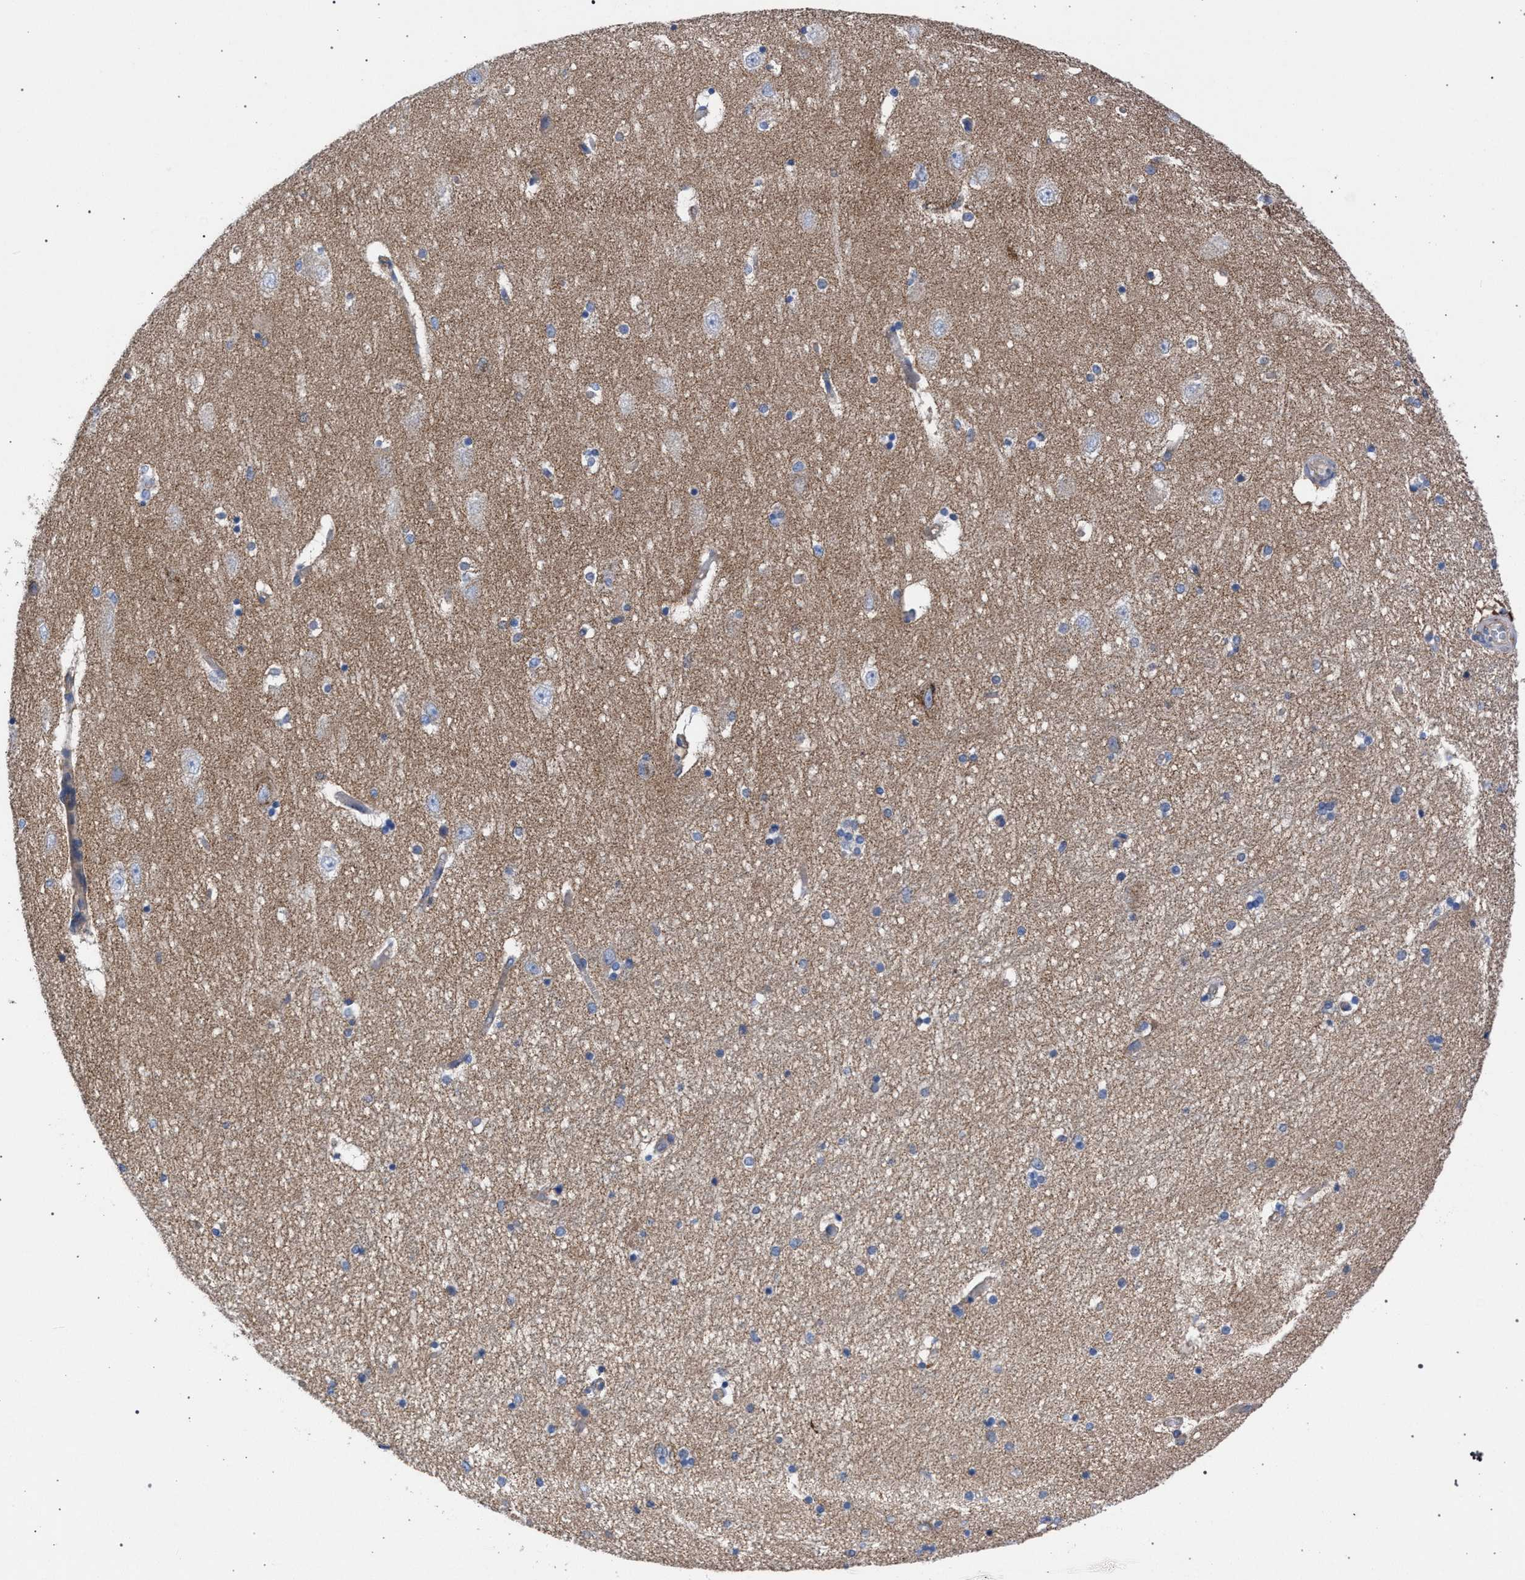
{"staining": {"intensity": "weak", "quantity": "<25%", "location": "cytoplasmic/membranous"}, "tissue": "hippocampus", "cell_type": "Glial cells", "image_type": "normal", "snomed": [{"axis": "morphology", "description": "Normal tissue, NOS"}, {"axis": "topography", "description": "Hippocampus"}], "caption": "Normal hippocampus was stained to show a protein in brown. There is no significant expression in glial cells. (DAB (3,3'-diaminobenzidine) immunohistochemistry visualized using brightfield microscopy, high magnification).", "gene": "GMPR", "patient": {"sex": "female", "age": 54}}